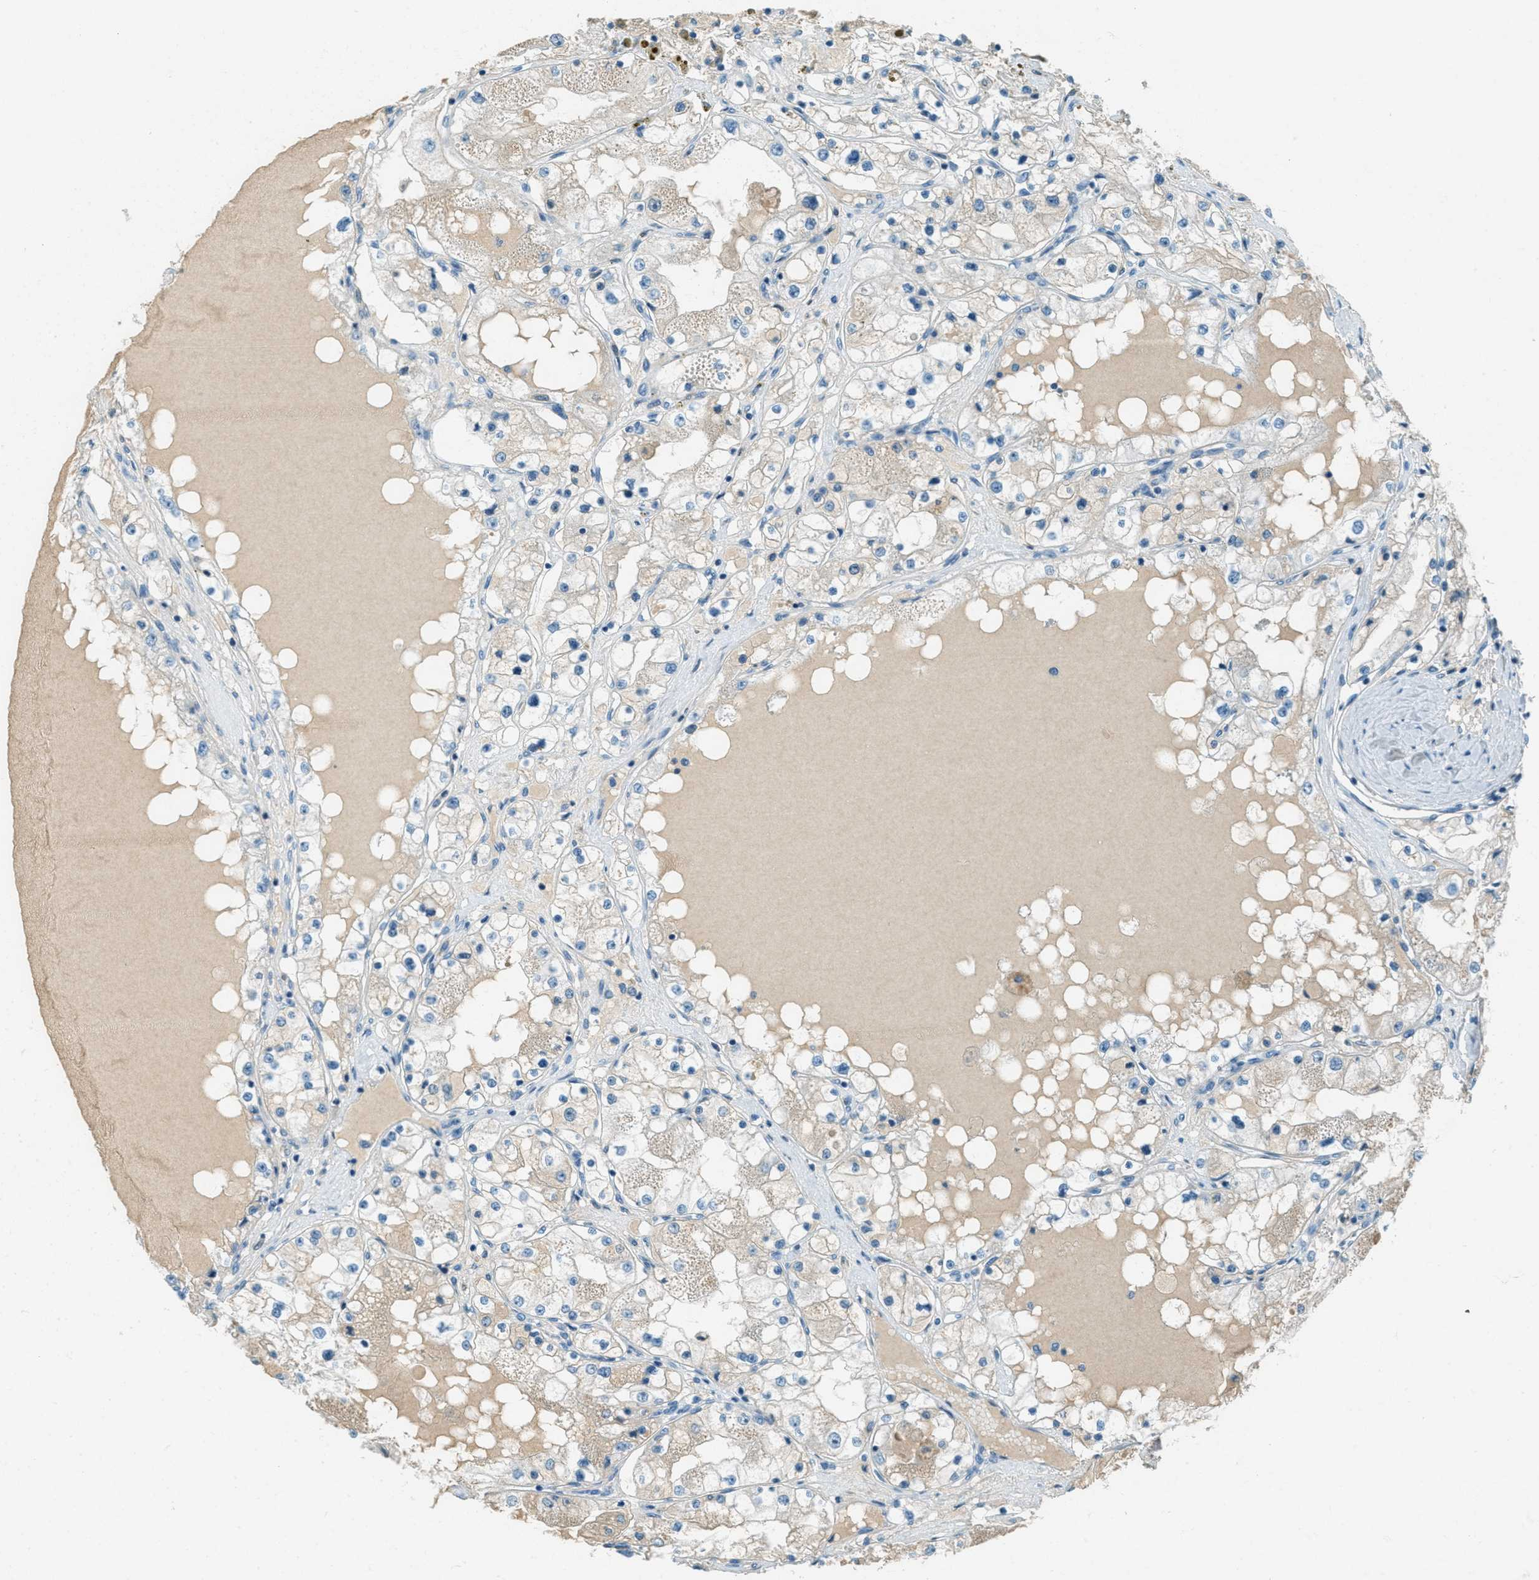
{"staining": {"intensity": "weak", "quantity": "<25%", "location": "cytoplasmic/membranous"}, "tissue": "renal cancer", "cell_type": "Tumor cells", "image_type": "cancer", "snomed": [{"axis": "morphology", "description": "Adenocarcinoma, NOS"}, {"axis": "topography", "description": "Kidney"}], "caption": "Human adenocarcinoma (renal) stained for a protein using IHC reveals no expression in tumor cells.", "gene": "MSLN", "patient": {"sex": "male", "age": 68}}